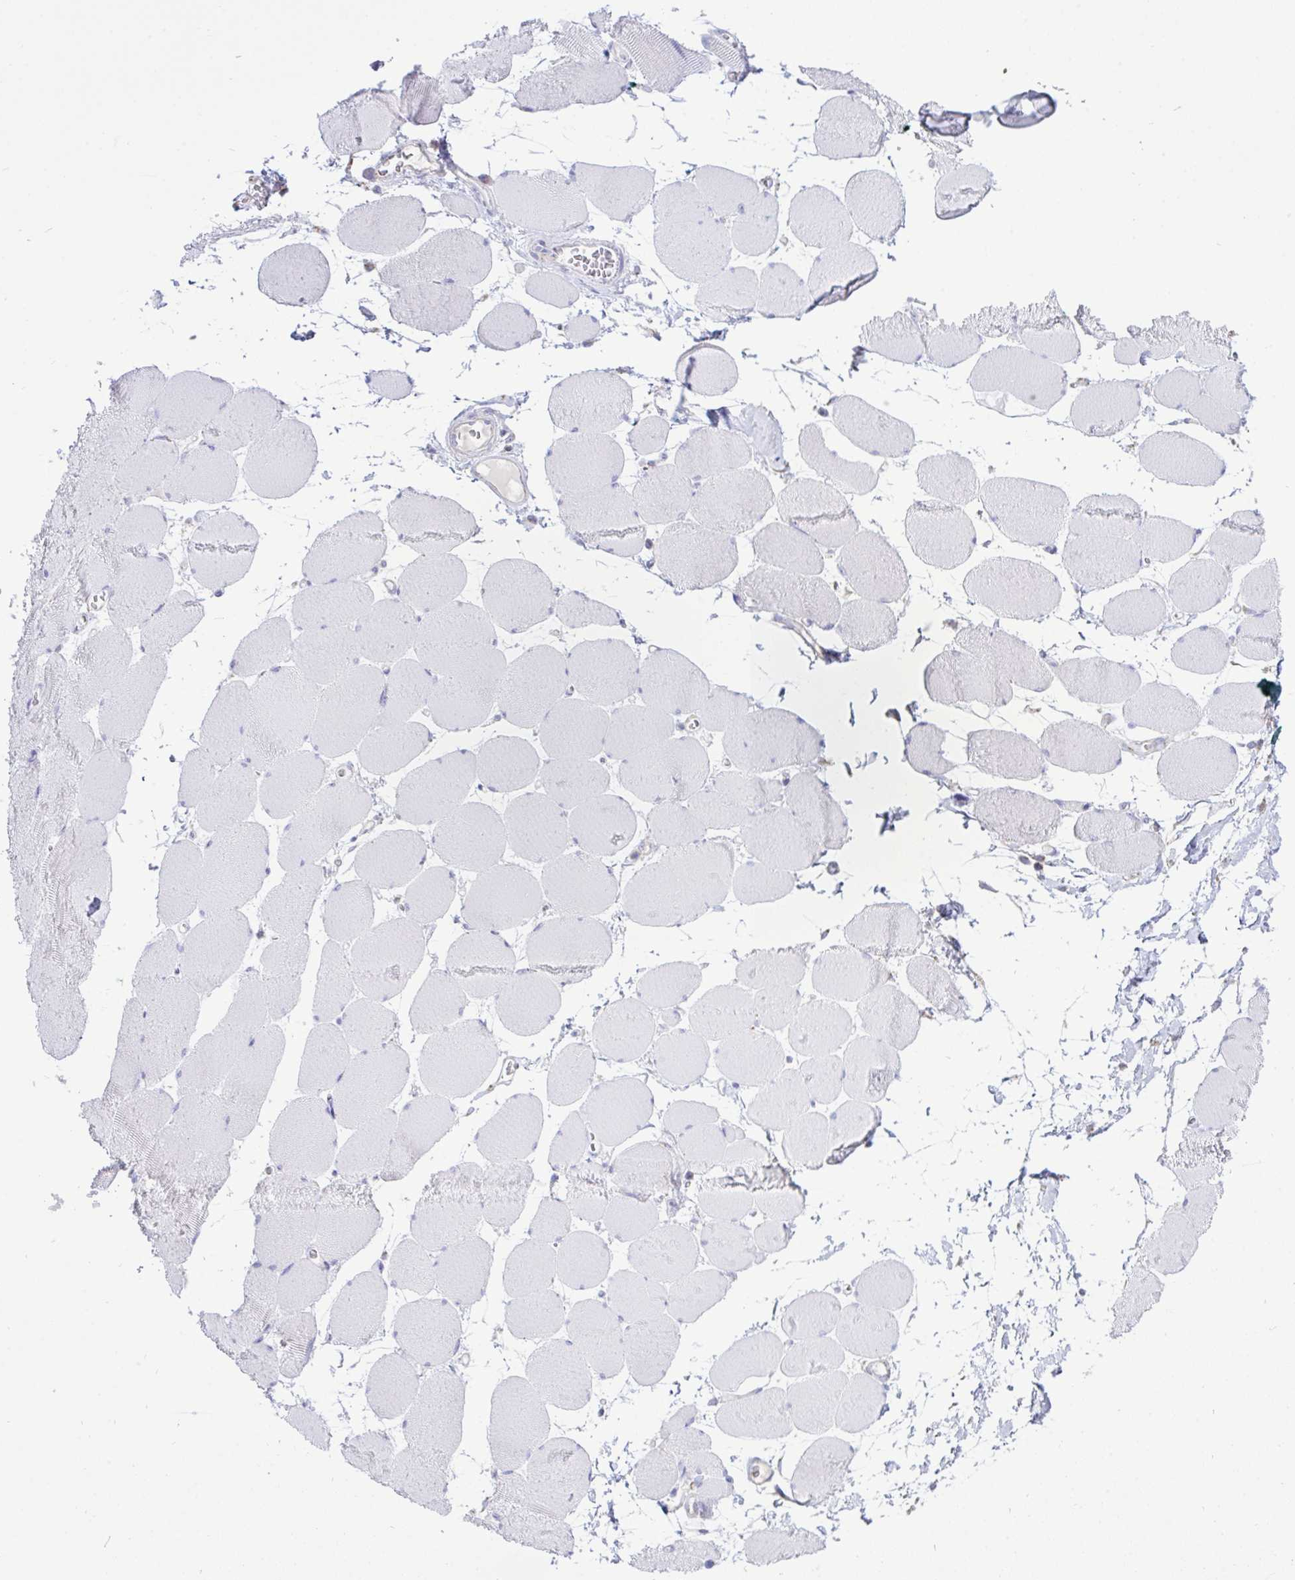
{"staining": {"intensity": "negative", "quantity": "none", "location": "none"}, "tissue": "skeletal muscle", "cell_type": "Myocytes", "image_type": "normal", "snomed": [{"axis": "morphology", "description": "Normal tissue, NOS"}, {"axis": "topography", "description": "Skeletal muscle"}], "caption": "Immunohistochemistry (IHC) of normal human skeletal muscle exhibits no staining in myocytes. (DAB (3,3'-diaminobenzidine) immunohistochemistry (IHC) visualized using brightfield microscopy, high magnification).", "gene": "HSPE1", "patient": {"sex": "female", "age": 75}}